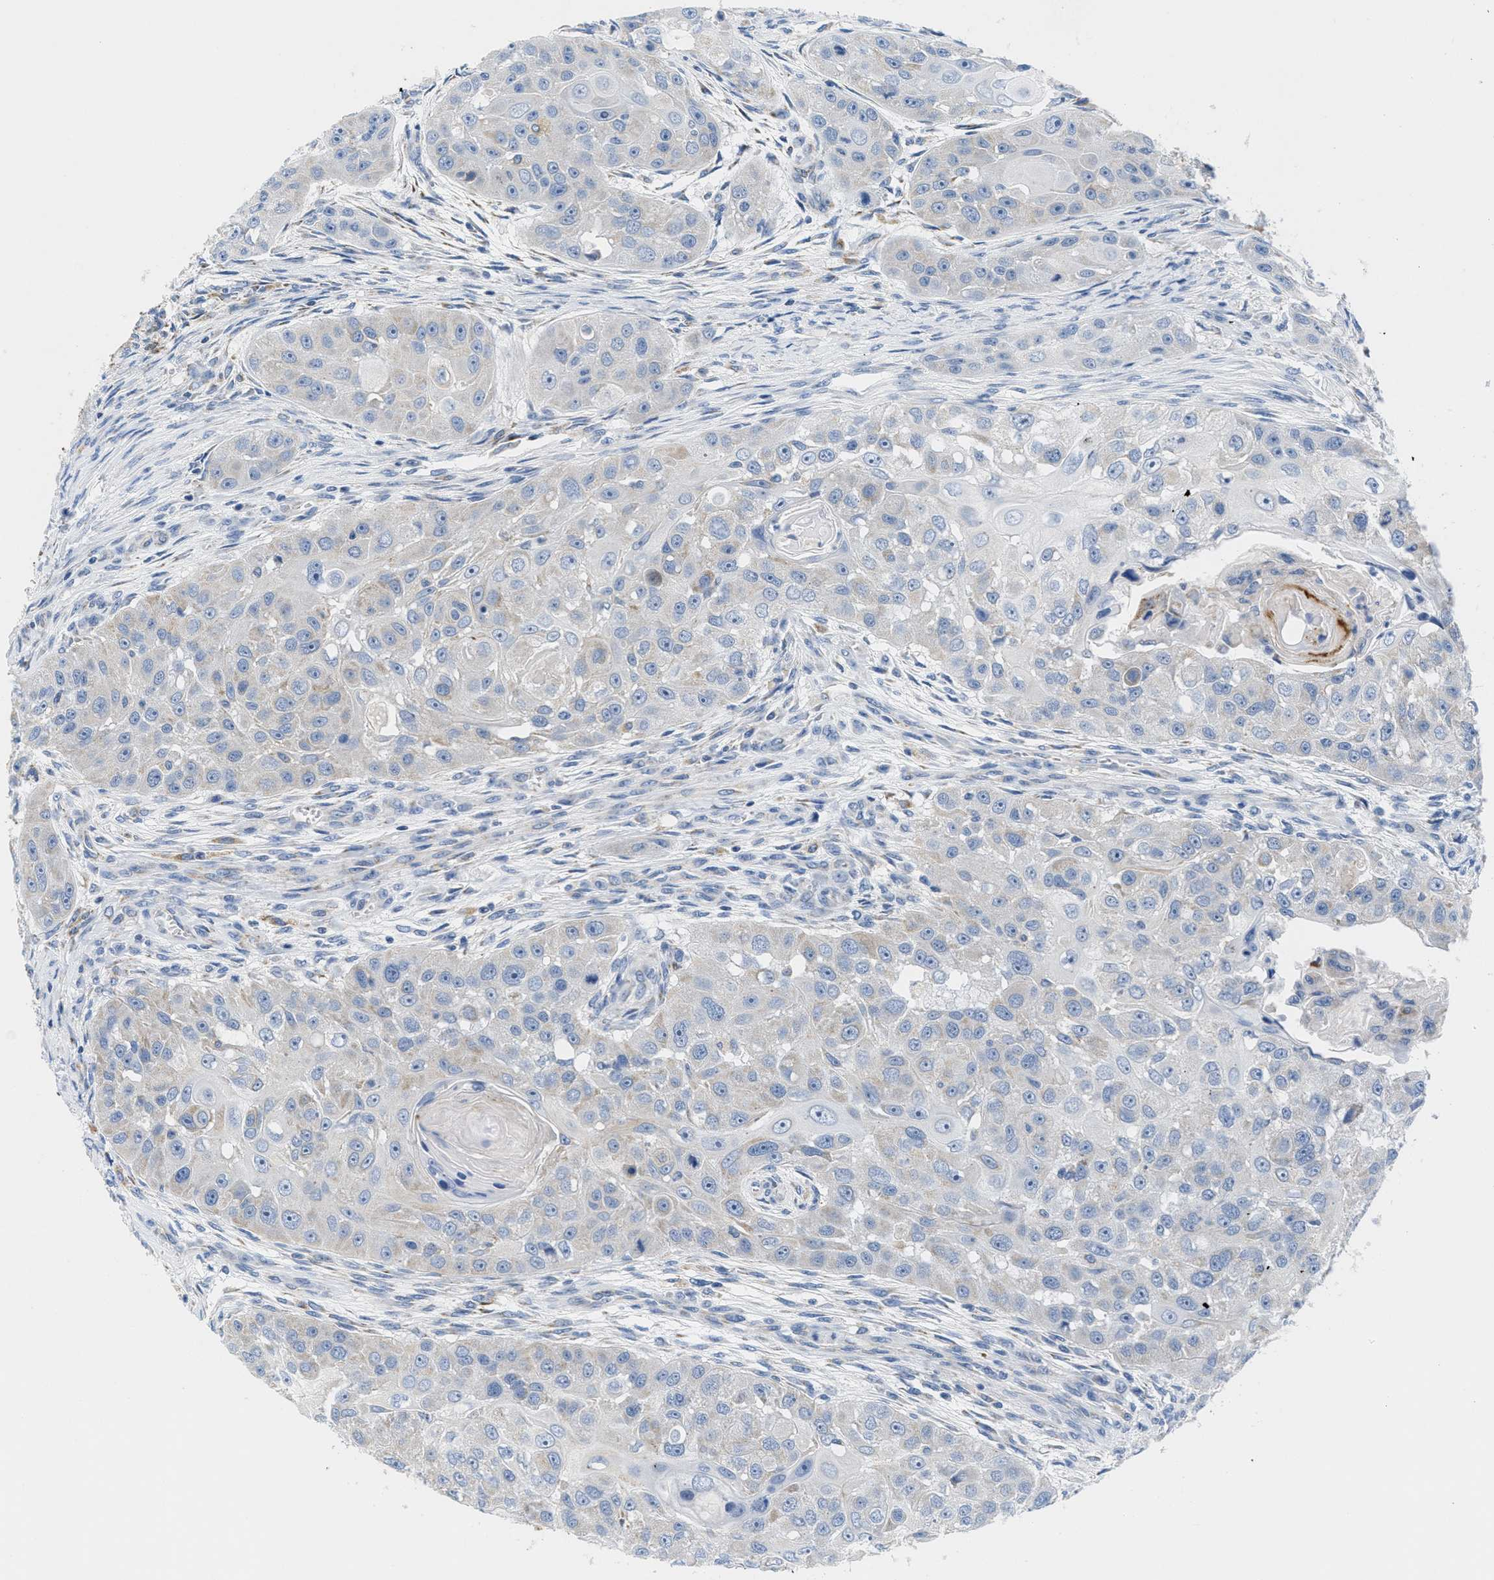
{"staining": {"intensity": "negative", "quantity": "none", "location": "none"}, "tissue": "head and neck cancer", "cell_type": "Tumor cells", "image_type": "cancer", "snomed": [{"axis": "morphology", "description": "Normal tissue, NOS"}, {"axis": "morphology", "description": "Squamous cell carcinoma, NOS"}, {"axis": "topography", "description": "Skeletal muscle"}, {"axis": "topography", "description": "Head-Neck"}], "caption": "Immunohistochemical staining of human head and neck squamous cell carcinoma demonstrates no significant staining in tumor cells.", "gene": "KCNJ5", "patient": {"sex": "male", "age": 51}}